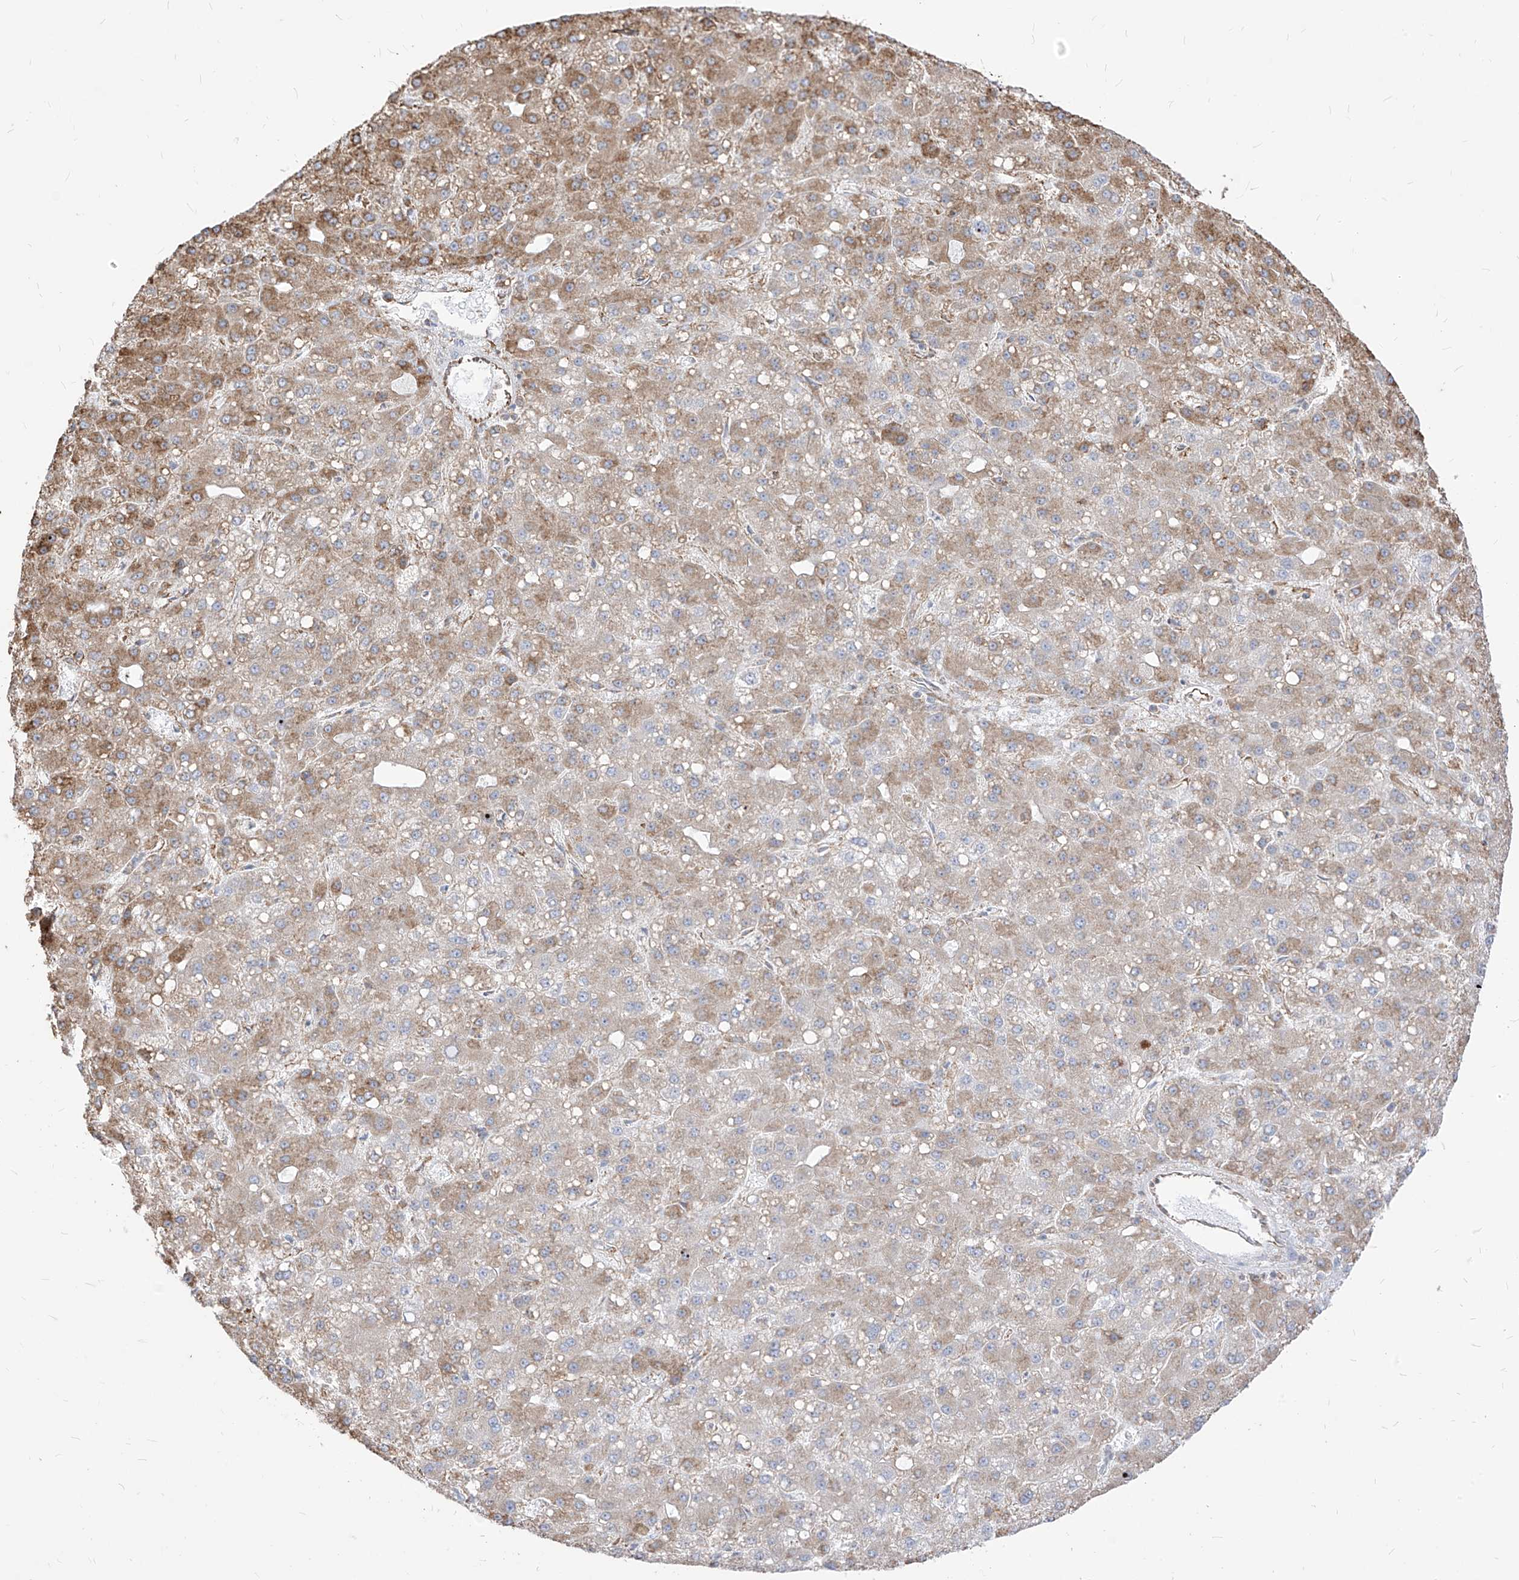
{"staining": {"intensity": "moderate", "quantity": "25%-75%", "location": "cytoplasmic/membranous"}, "tissue": "liver cancer", "cell_type": "Tumor cells", "image_type": "cancer", "snomed": [{"axis": "morphology", "description": "Carcinoma, Hepatocellular, NOS"}, {"axis": "topography", "description": "Liver"}], "caption": "A photomicrograph of human liver cancer stained for a protein shows moderate cytoplasmic/membranous brown staining in tumor cells. The staining was performed using DAB, with brown indicating positive protein expression. Nuclei are stained blue with hematoxylin.", "gene": "PDIA6", "patient": {"sex": "male", "age": 67}}